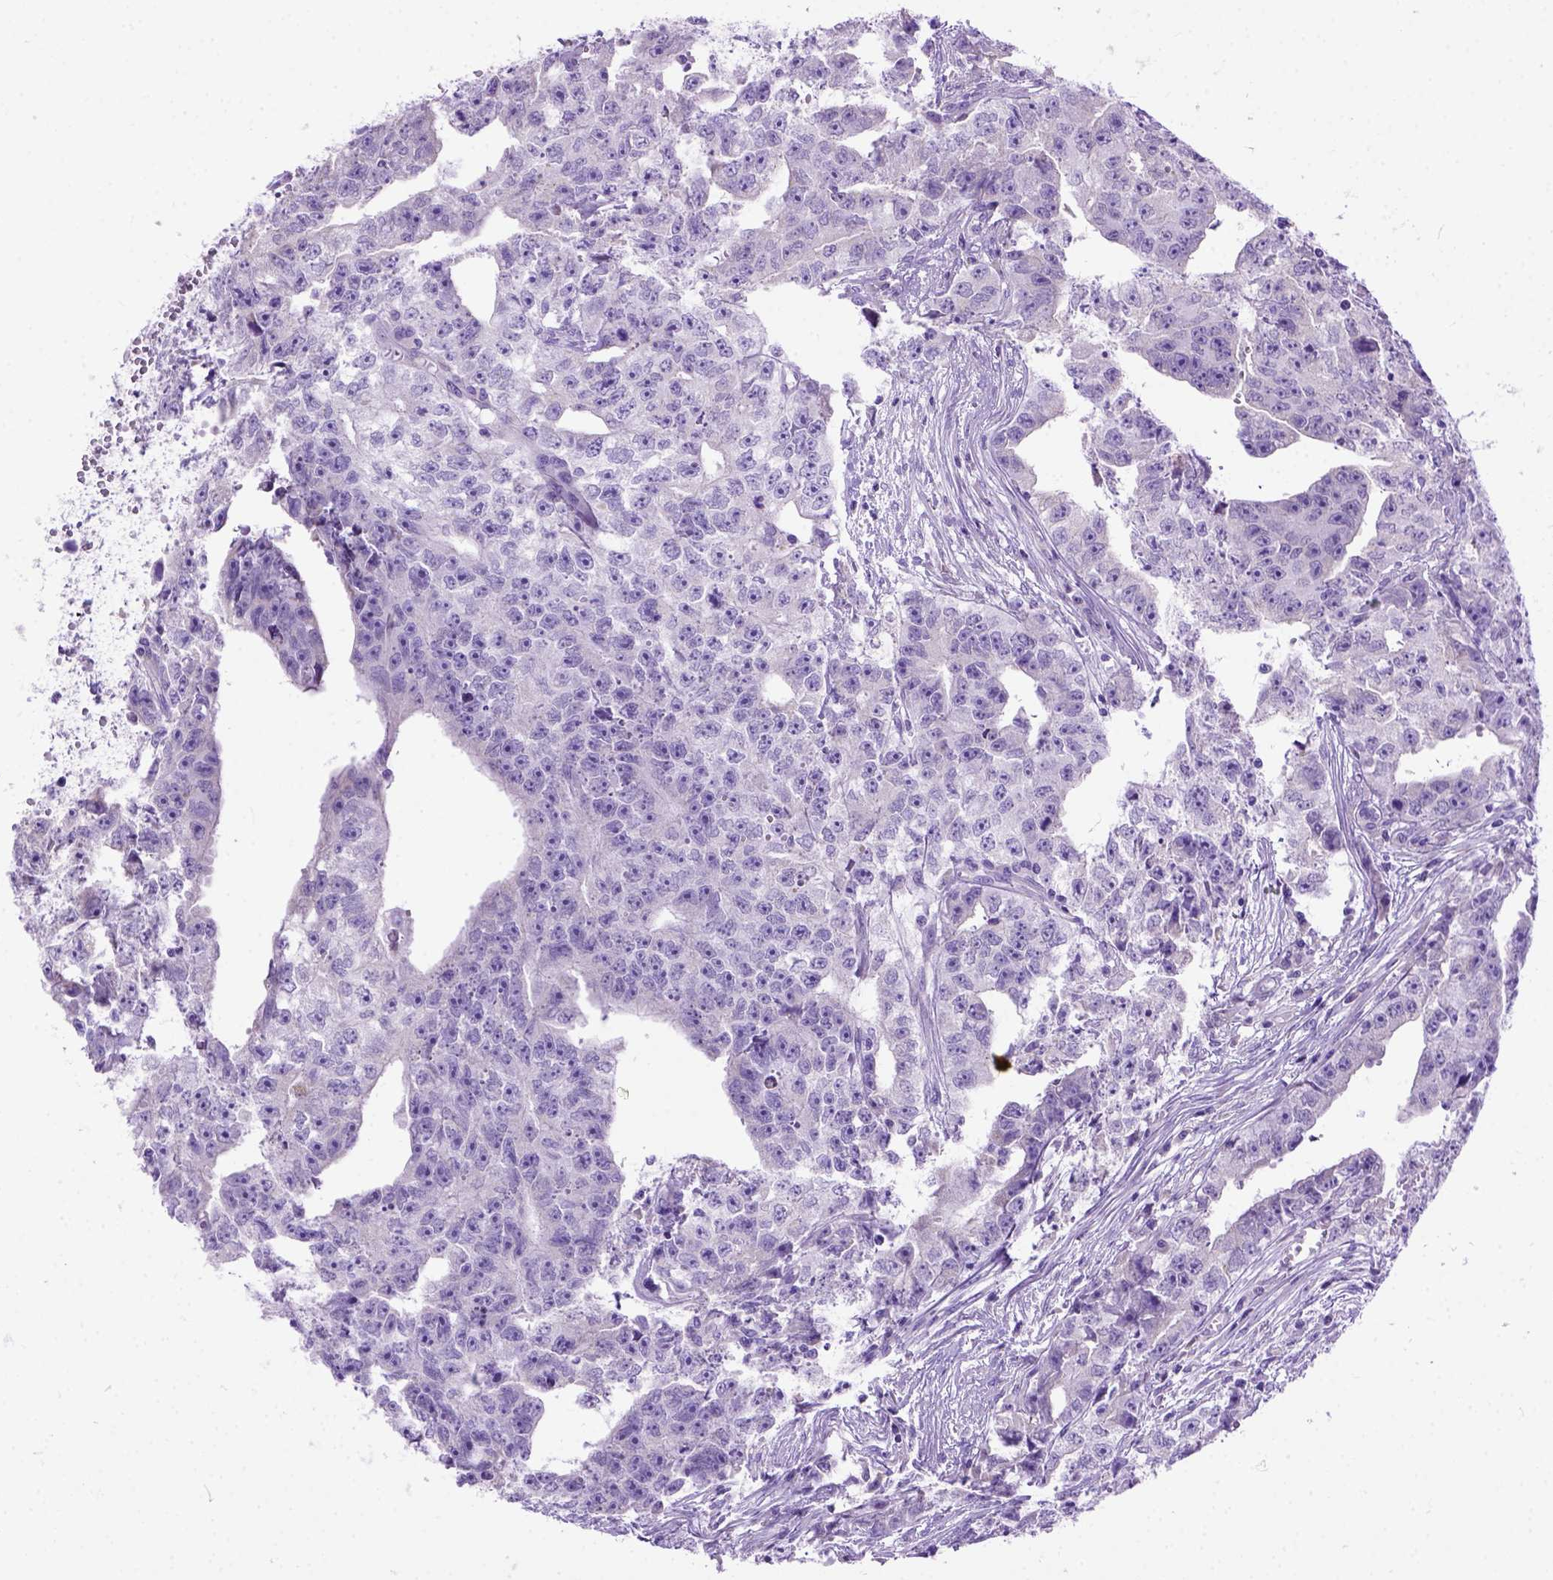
{"staining": {"intensity": "negative", "quantity": "none", "location": "none"}, "tissue": "testis cancer", "cell_type": "Tumor cells", "image_type": "cancer", "snomed": [{"axis": "morphology", "description": "Carcinoma, Embryonal, NOS"}, {"axis": "morphology", "description": "Teratoma, malignant, NOS"}, {"axis": "topography", "description": "Testis"}], "caption": "Testis cancer (embryonal carcinoma) was stained to show a protein in brown. There is no significant staining in tumor cells.", "gene": "ODAD3", "patient": {"sex": "male", "age": 24}}